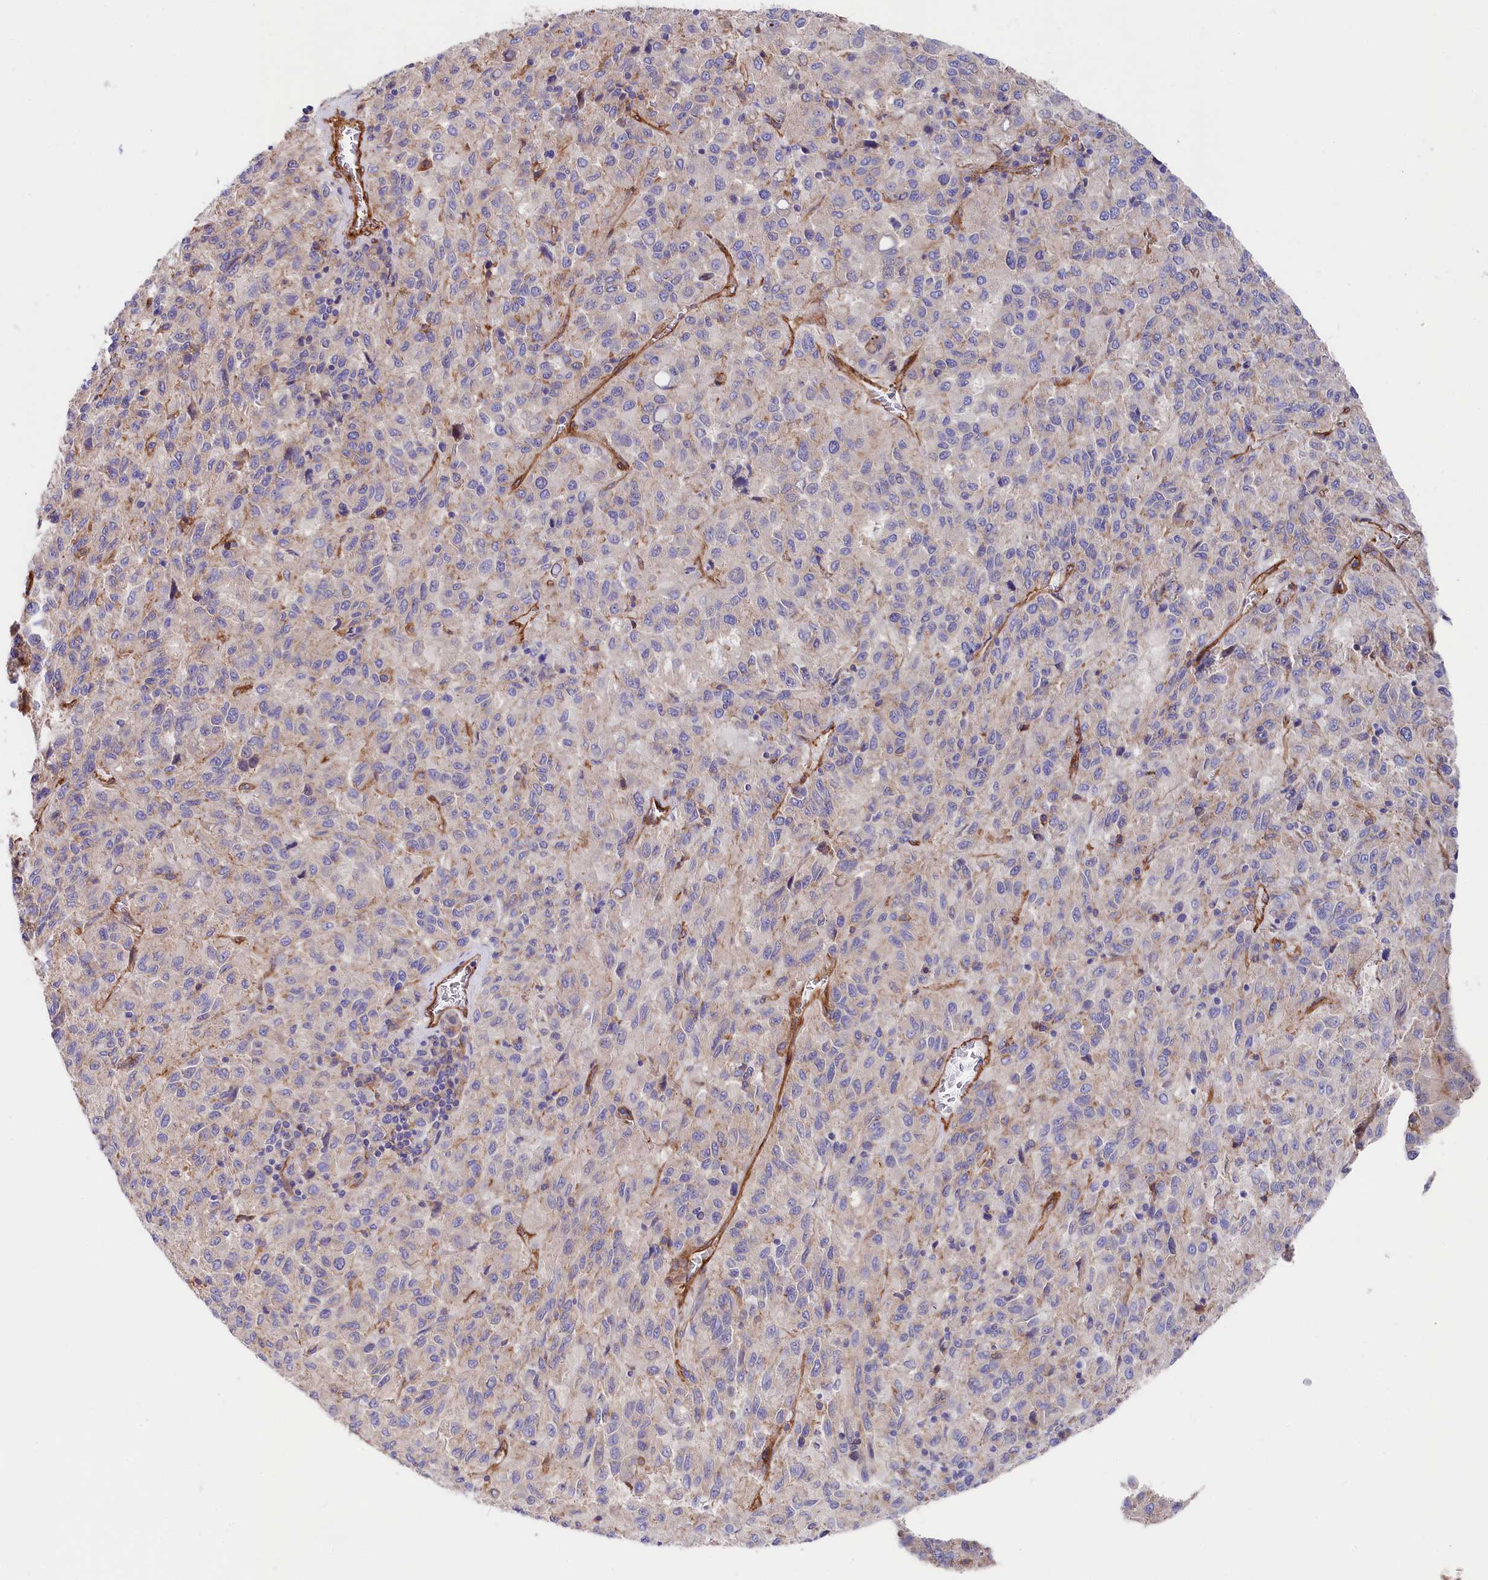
{"staining": {"intensity": "negative", "quantity": "none", "location": "none"}, "tissue": "melanoma", "cell_type": "Tumor cells", "image_type": "cancer", "snomed": [{"axis": "morphology", "description": "Malignant melanoma, Metastatic site"}, {"axis": "topography", "description": "Lung"}], "caption": "Immunohistochemistry (IHC) of malignant melanoma (metastatic site) demonstrates no expression in tumor cells.", "gene": "TNKS1BP1", "patient": {"sex": "male", "age": 64}}